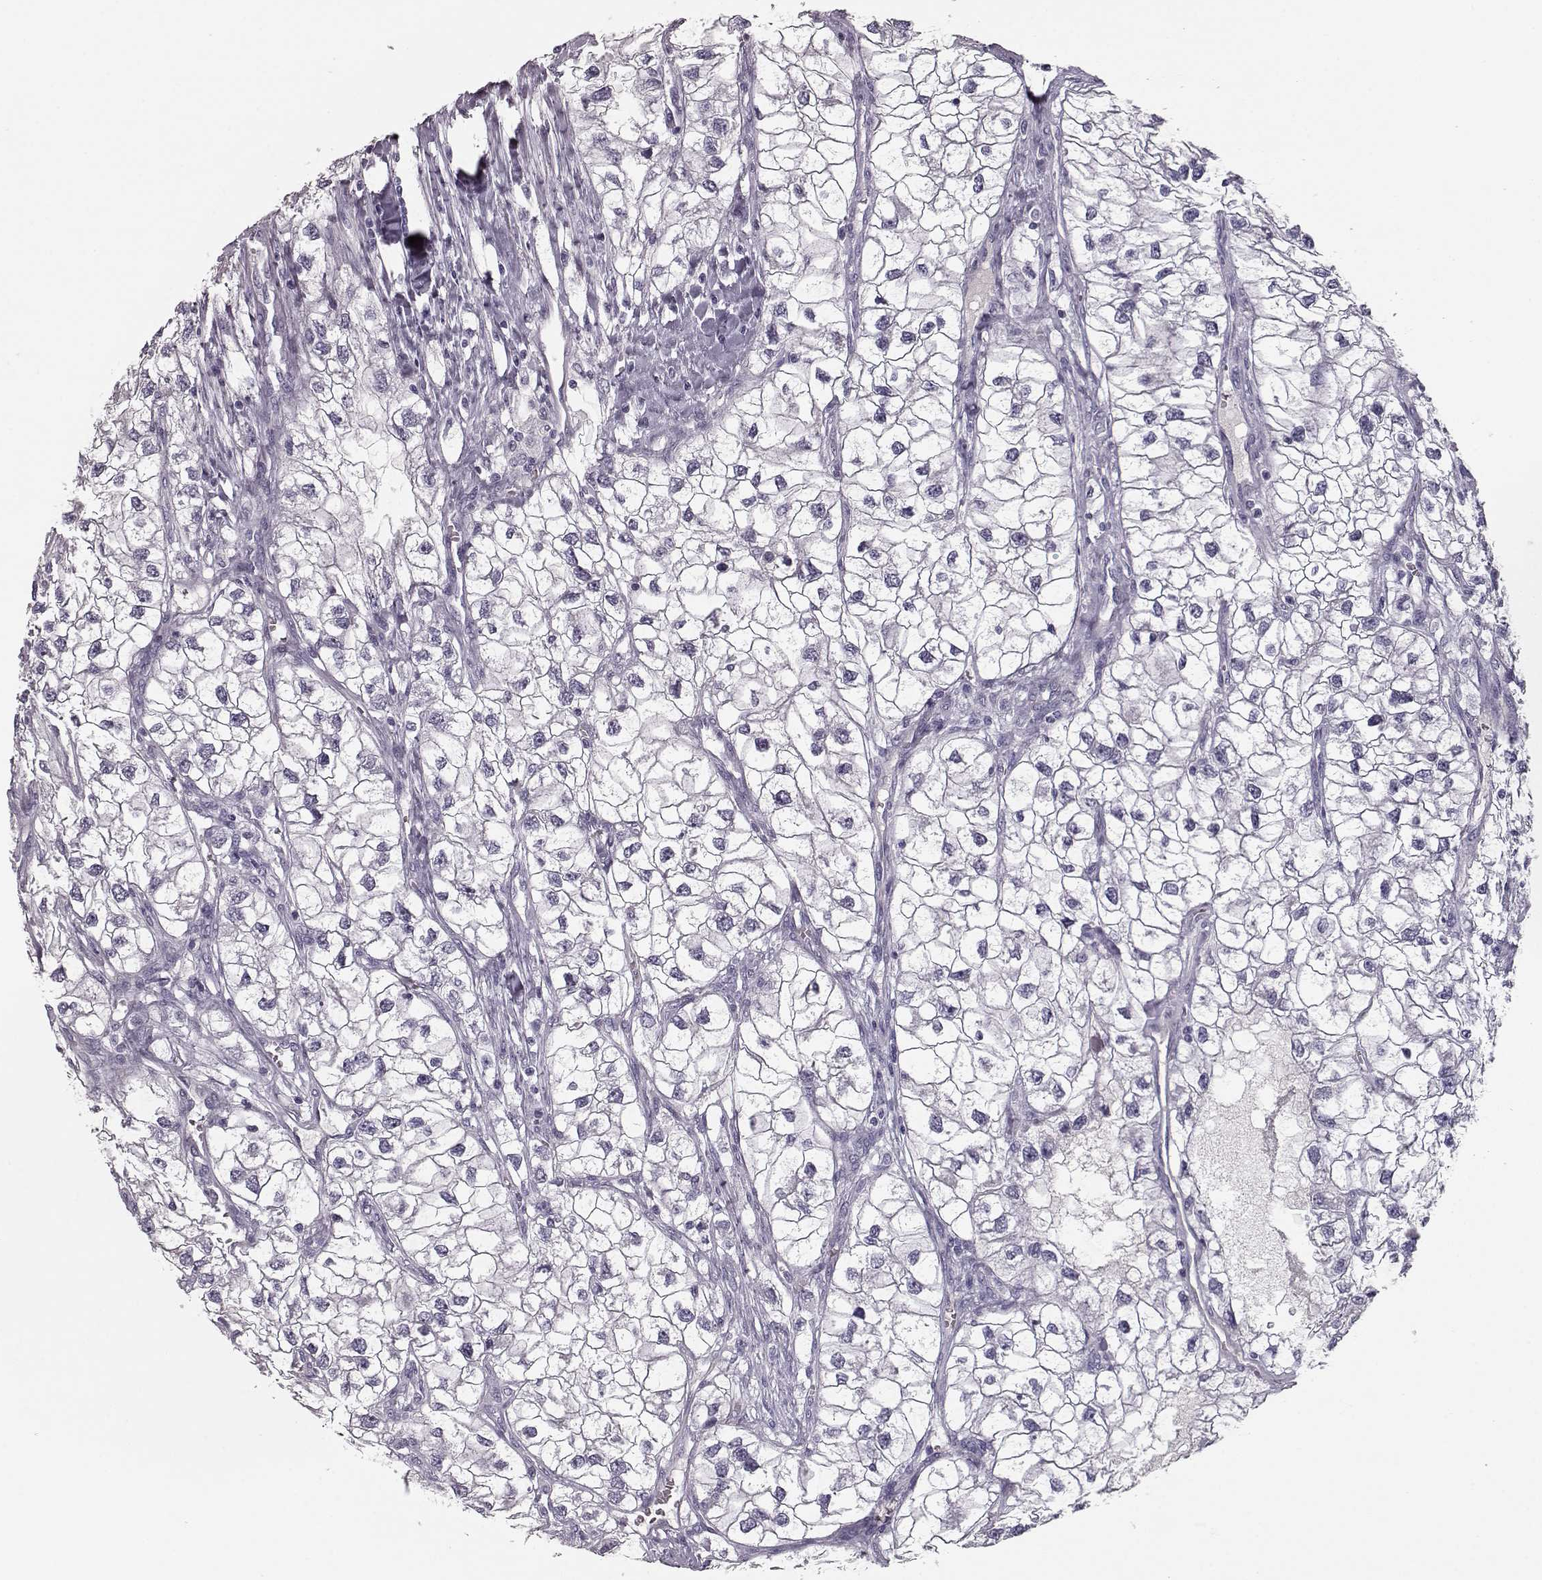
{"staining": {"intensity": "negative", "quantity": "none", "location": "none"}, "tissue": "renal cancer", "cell_type": "Tumor cells", "image_type": "cancer", "snomed": [{"axis": "morphology", "description": "Adenocarcinoma, NOS"}, {"axis": "topography", "description": "Kidney"}], "caption": "An image of renal cancer stained for a protein displays no brown staining in tumor cells.", "gene": "CCL19", "patient": {"sex": "male", "age": 59}}